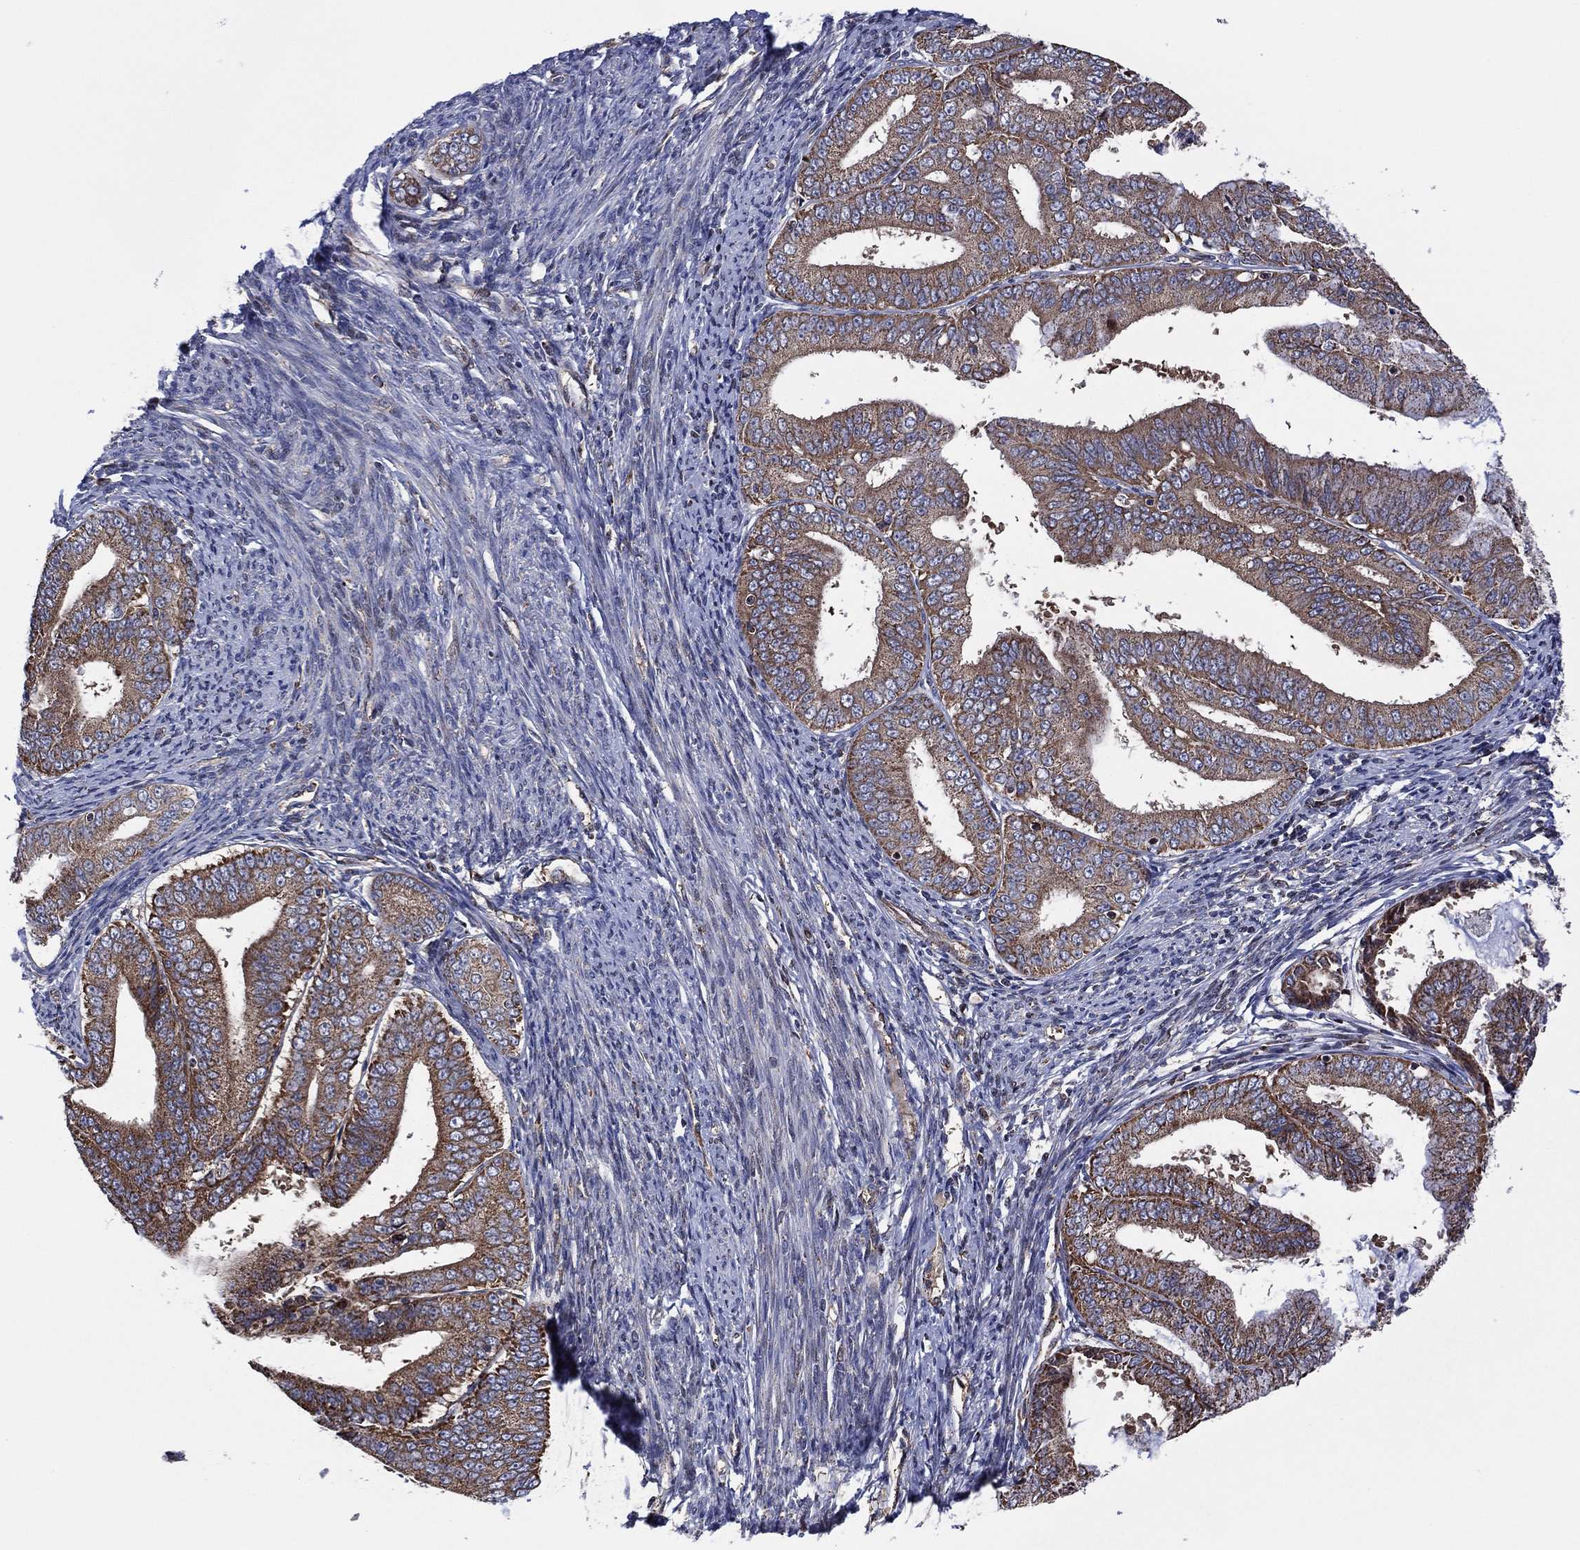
{"staining": {"intensity": "weak", "quantity": "25%-75%", "location": "cytoplasmic/membranous"}, "tissue": "endometrial cancer", "cell_type": "Tumor cells", "image_type": "cancer", "snomed": [{"axis": "morphology", "description": "Adenocarcinoma, NOS"}, {"axis": "topography", "description": "Endometrium"}], "caption": "Immunohistochemistry micrograph of adenocarcinoma (endometrial) stained for a protein (brown), which exhibits low levels of weak cytoplasmic/membranous staining in approximately 25%-75% of tumor cells.", "gene": "PIDD1", "patient": {"sex": "female", "age": 63}}